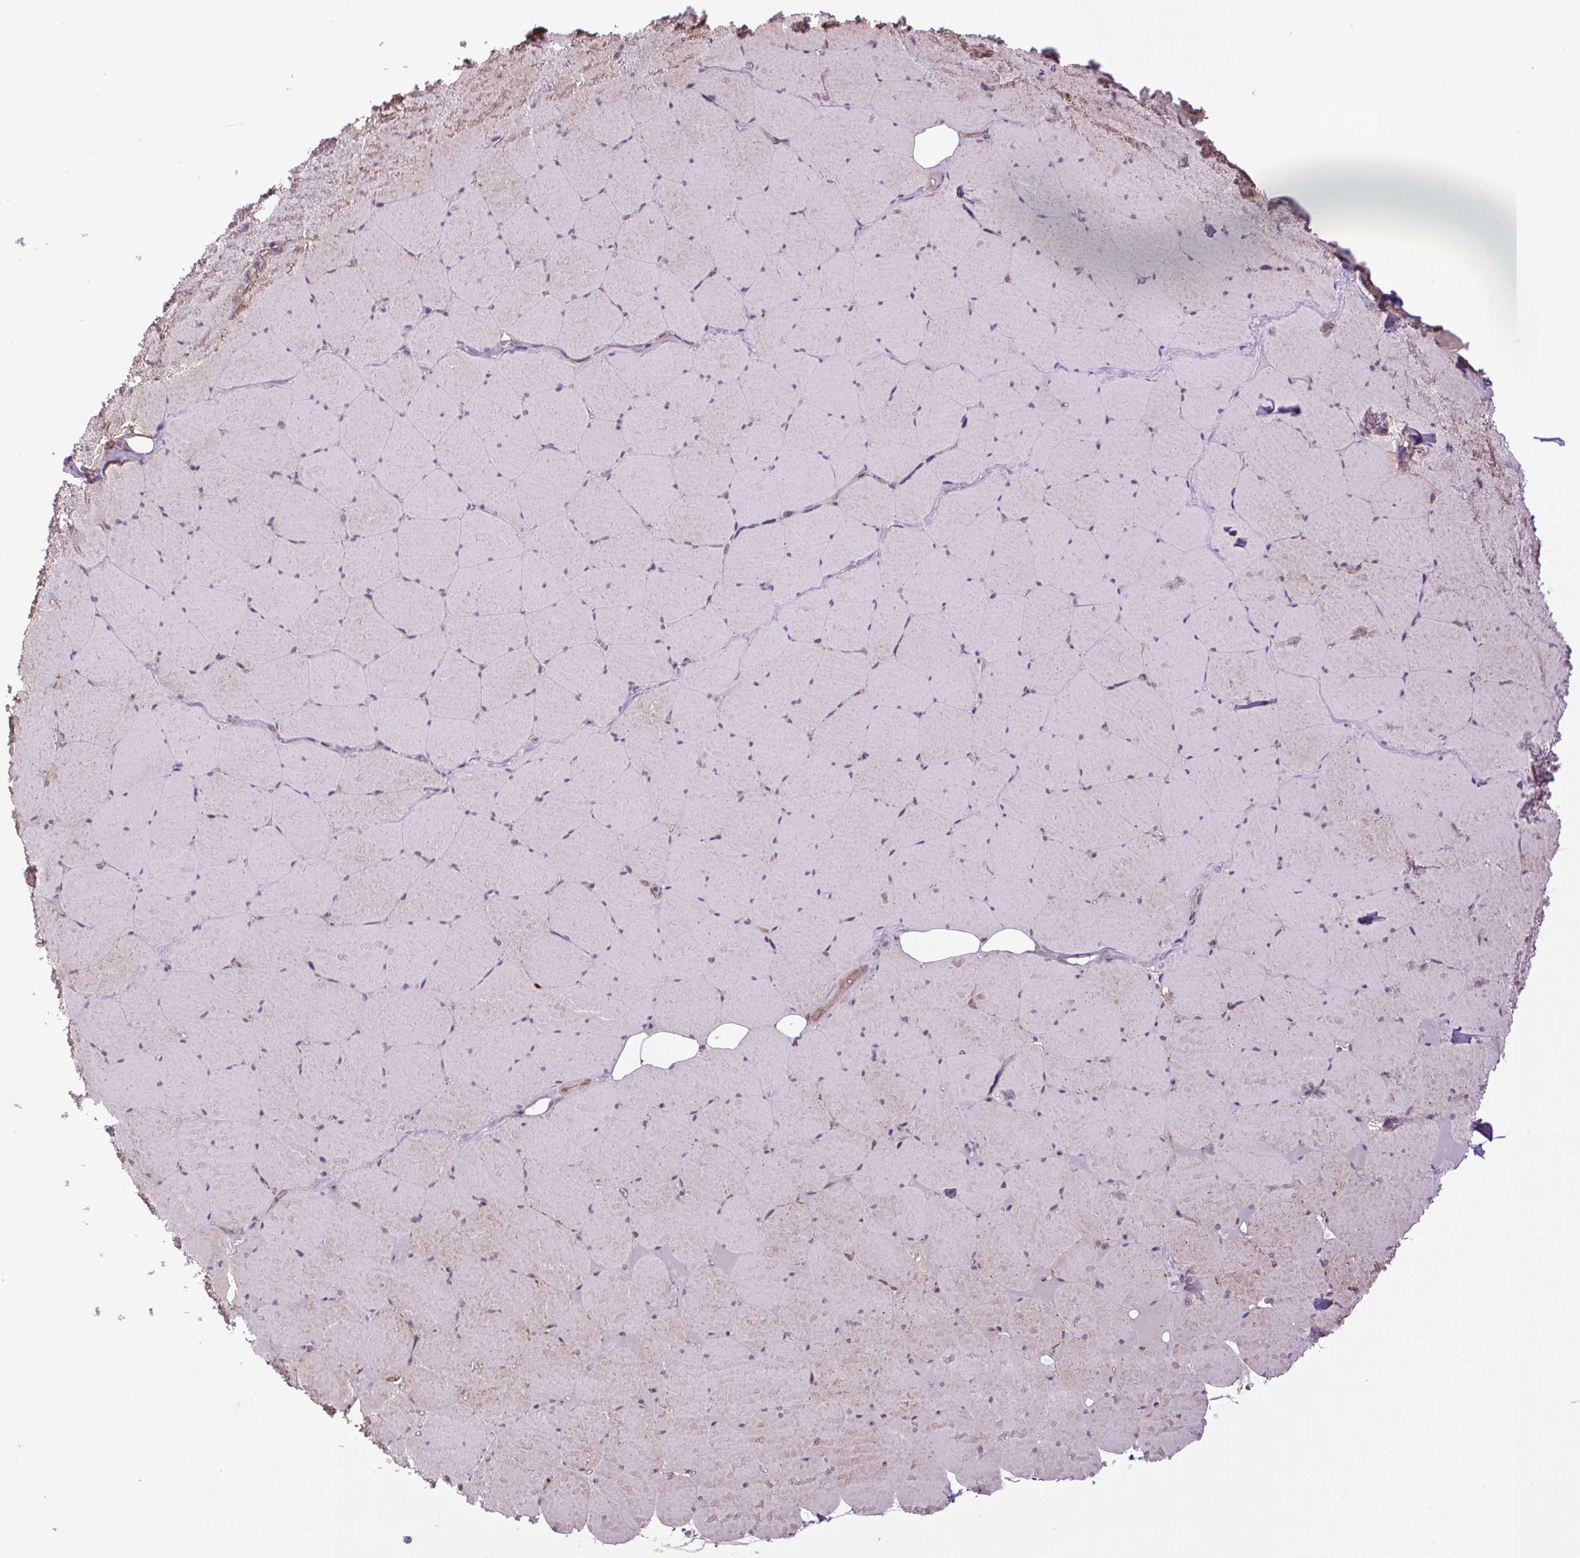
{"staining": {"intensity": "moderate", "quantity": "25%-75%", "location": "cytoplasmic/membranous"}, "tissue": "skeletal muscle", "cell_type": "Myocytes", "image_type": "normal", "snomed": [{"axis": "morphology", "description": "Normal tissue, NOS"}, {"axis": "topography", "description": "Skeletal muscle"}, {"axis": "topography", "description": "Head-Neck"}], "caption": "A high-resolution micrograph shows immunohistochemistry staining of normal skeletal muscle, which exhibits moderate cytoplasmic/membranous expression in about 25%-75% of myocytes. The staining was performed using DAB to visualize the protein expression in brown, while the nuclei were stained in blue with hematoxylin (Magnification: 20x).", "gene": "PLCG1", "patient": {"sex": "male", "age": 66}}